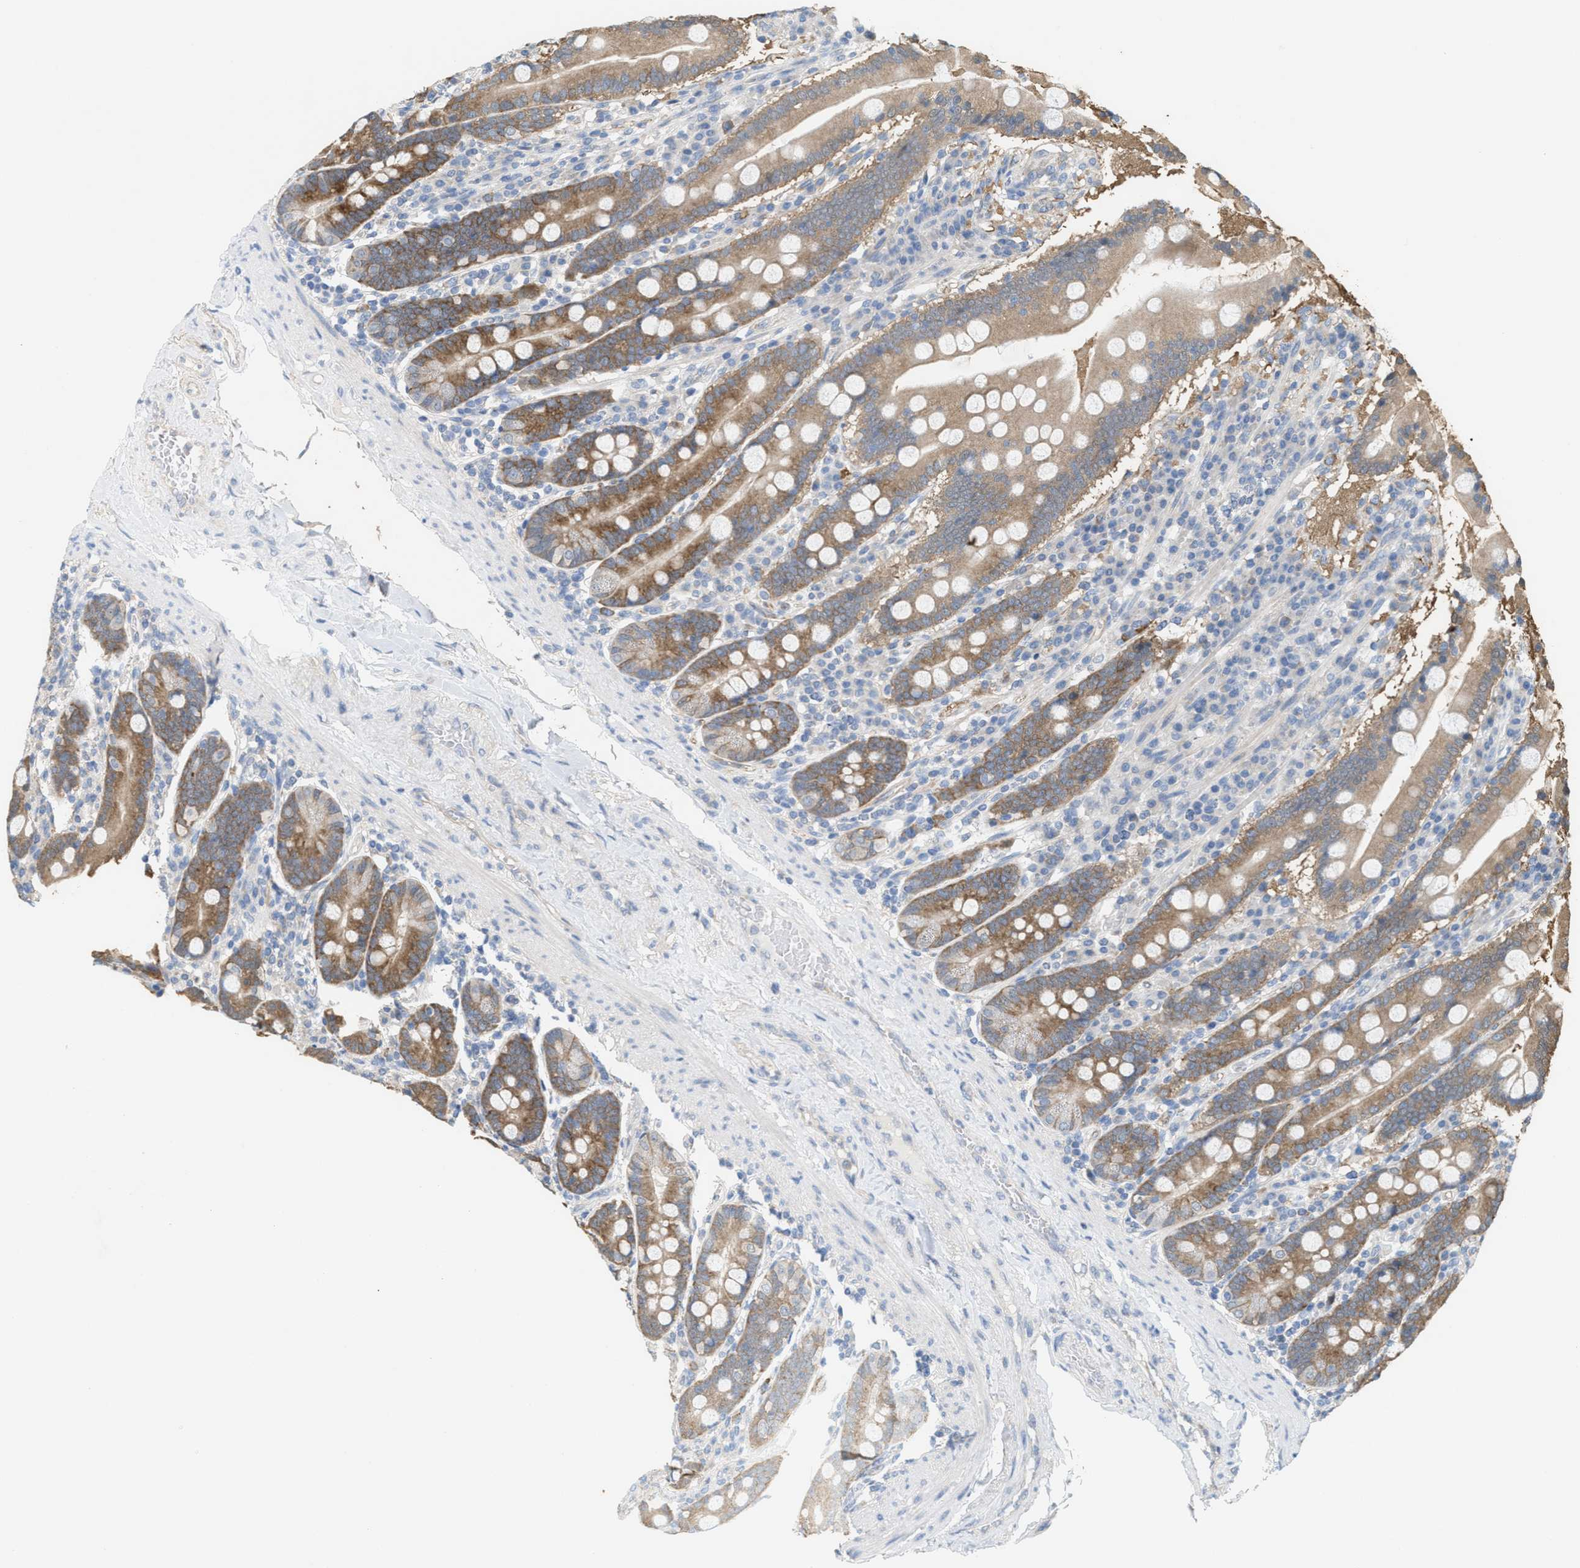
{"staining": {"intensity": "moderate", "quantity": ">75%", "location": "cytoplasmic/membranous"}, "tissue": "duodenum", "cell_type": "Glandular cells", "image_type": "normal", "snomed": [{"axis": "morphology", "description": "Normal tissue, NOS"}, {"axis": "topography", "description": "Duodenum"}], "caption": "A micrograph showing moderate cytoplasmic/membranous positivity in approximately >75% of glandular cells in normal duodenum, as visualized by brown immunohistochemical staining.", "gene": "UBAP2", "patient": {"sex": "male", "age": 50}}